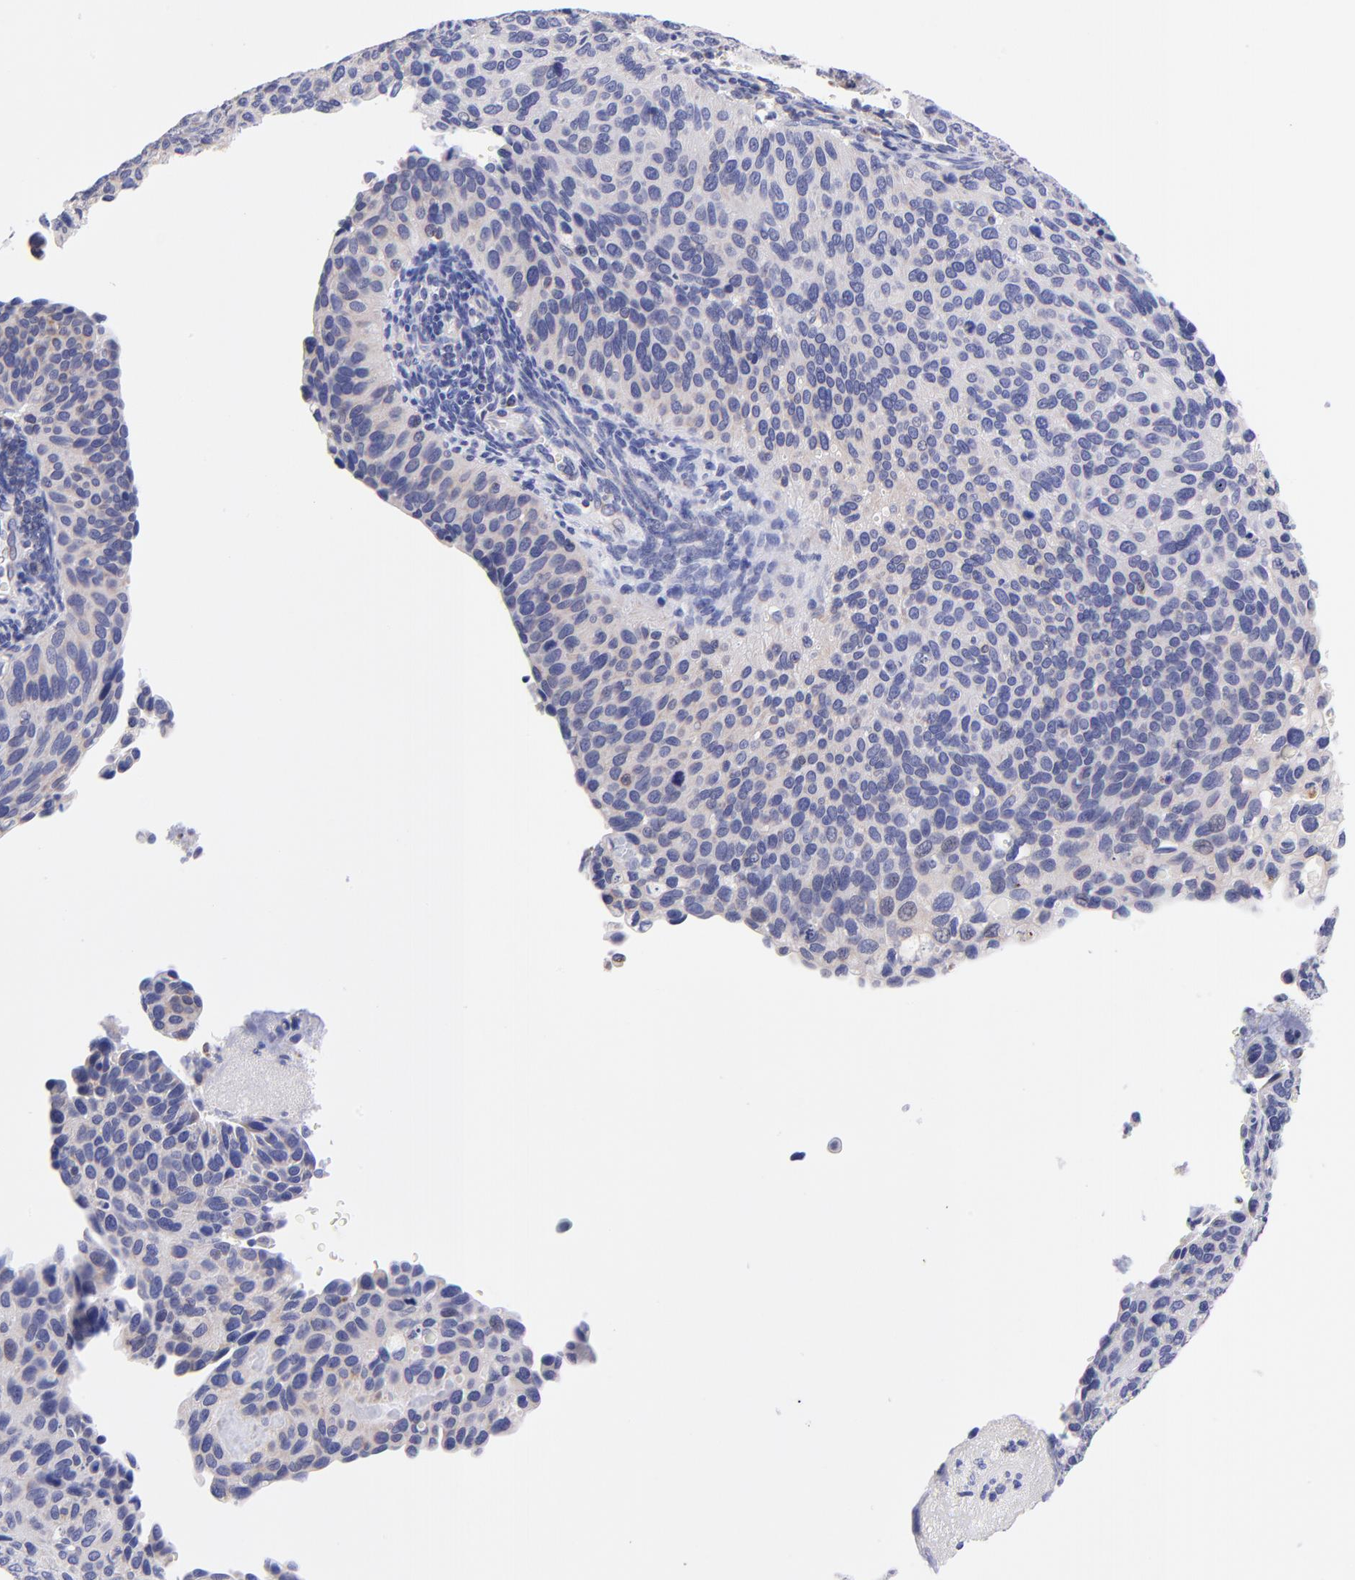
{"staining": {"intensity": "weak", "quantity": "25%-75%", "location": "cytoplasmic/membranous"}, "tissue": "cervical cancer", "cell_type": "Tumor cells", "image_type": "cancer", "snomed": [{"axis": "morphology", "description": "Adenocarcinoma, NOS"}, {"axis": "topography", "description": "Cervix"}], "caption": "This is an image of immunohistochemistry (IHC) staining of cervical adenocarcinoma, which shows weak staining in the cytoplasmic/membranous of tumor cells.", "gene": "NDUFB7", "patient": {"sex": "female", "age": 29}}